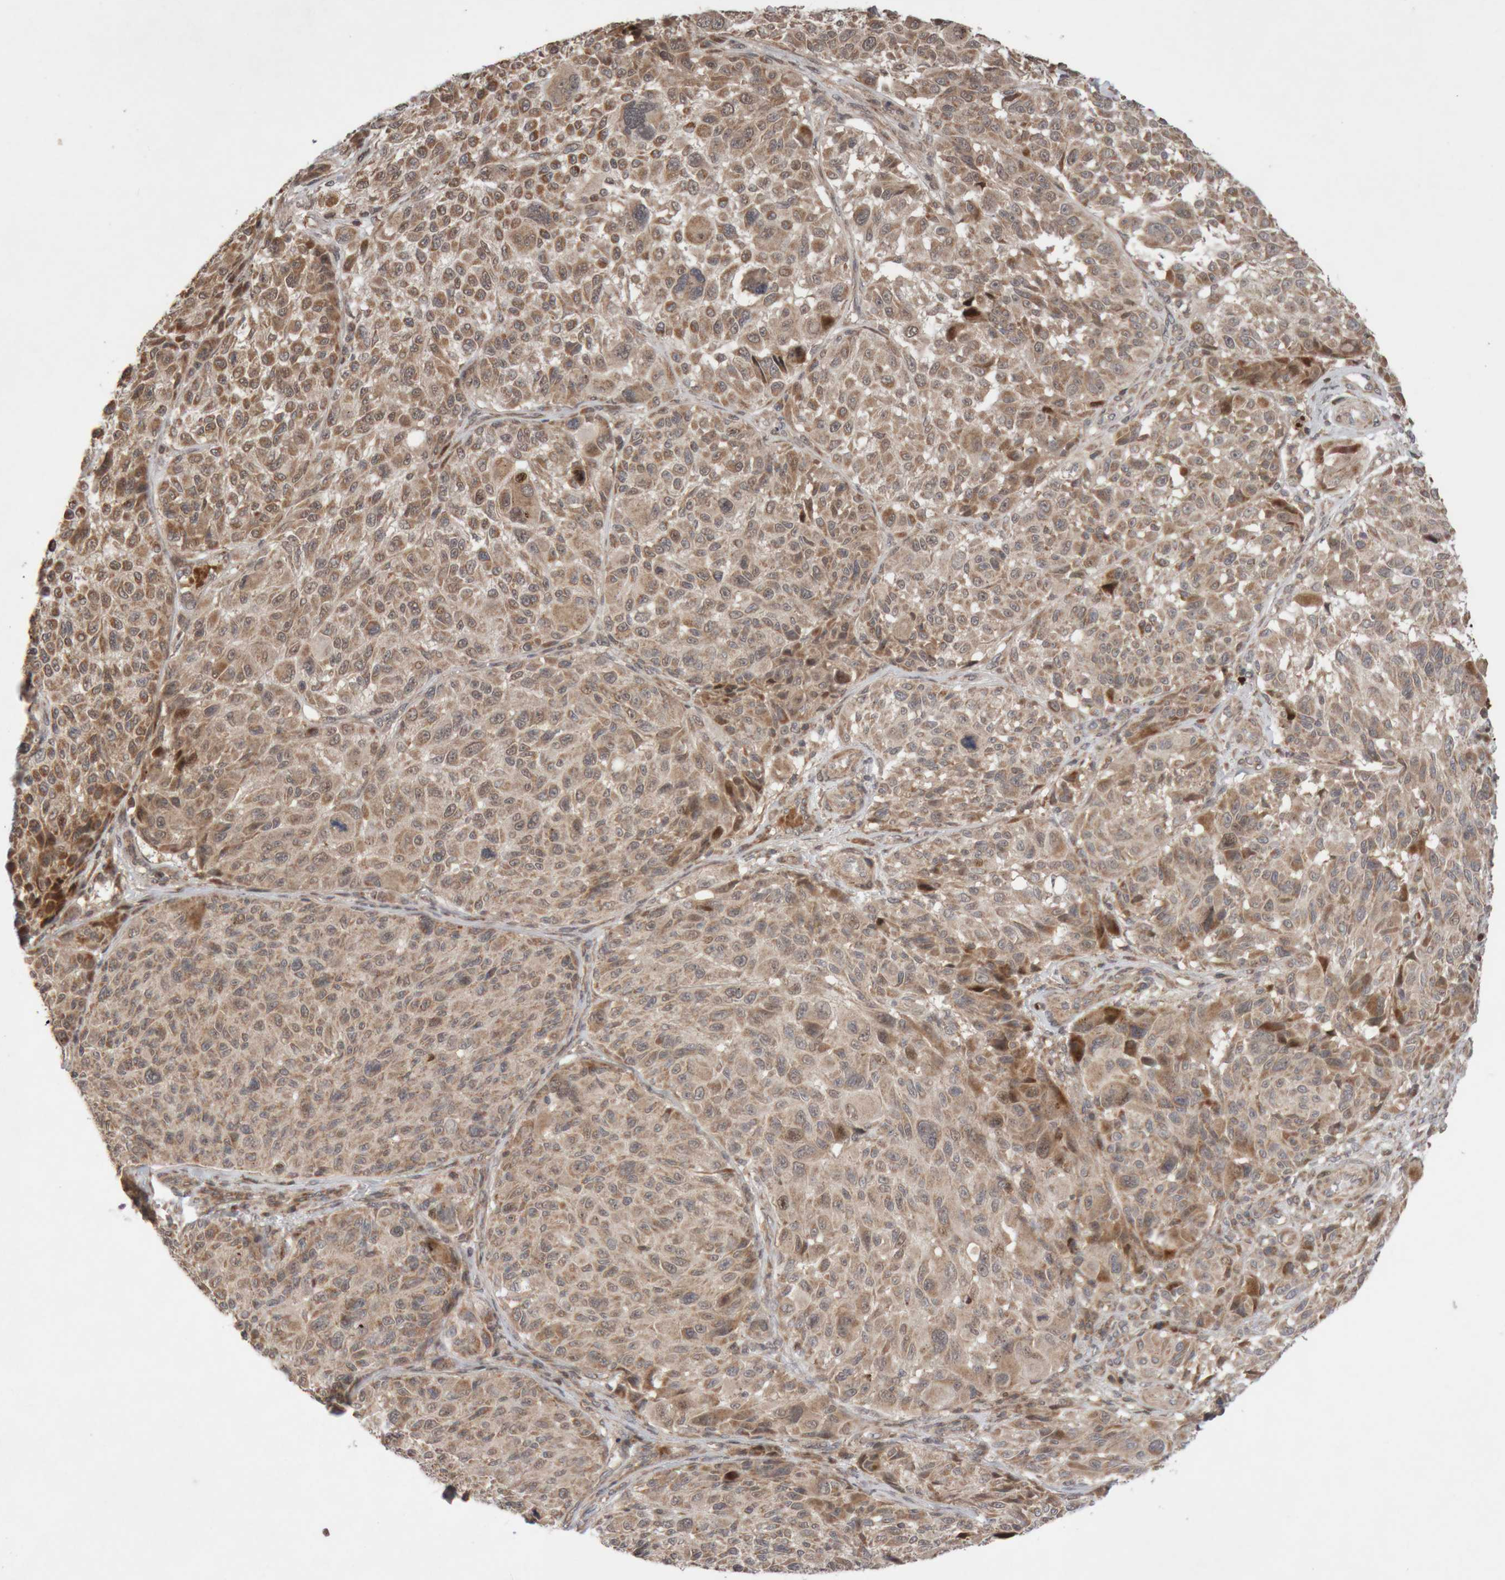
{"staining": {"intensity": "weak", "quantity": ">75%", "location": "cytoplasmic/membranous"}, "tissue": "melanoma", "cell_type": "Tumor cells", "image_type": "cancer", "snomed": [{"axis": "morphology", "description": "Malignant melanoma, NOS"}, {"axis": "topography", "description": "Skin"}], "caption": "Malignant melanoma stained with immunohistochemistry (IHC) exhibits weak cytoplasmic/membranous staining in about >75% of tumor cells.", "gene": "KIF21B", "patient": {"sex": "male", "age": 83}}